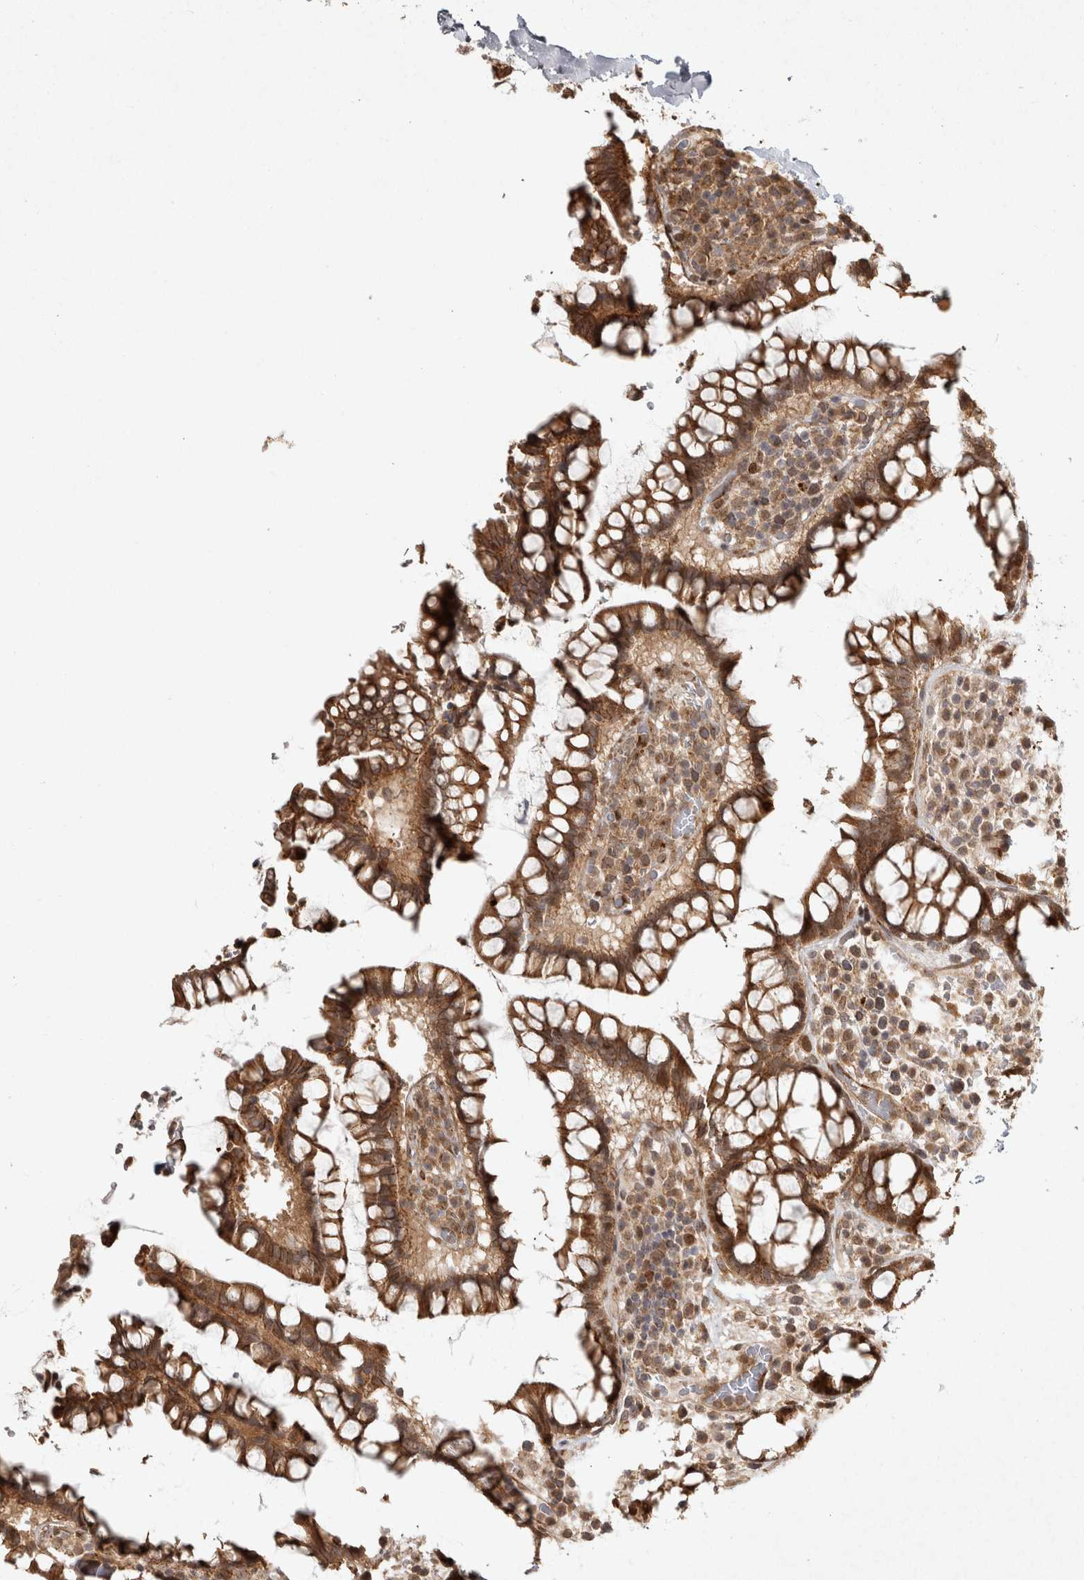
{"staining": {"intensity": "moderate", "quantity": ">75%", "location": "cytoplasmic/membranous"}, "tissue": "colon", "cell_type": "Endothelial cells", "image_type": "normal", "snomed": [{"axis": "morphology", "description": "Normal tissue, NOS"}, {"axis": "topography", "description": "Colon"}], "caption": "An immunohistochemistry image of unremarkable tissue is shown. Protein staining in brown labels moderate cytoplasmic/membranous positivity in colon within endothelial cells.", "gene": "CAMSAP2", "patient": {"sex": "female", "age": 79}}